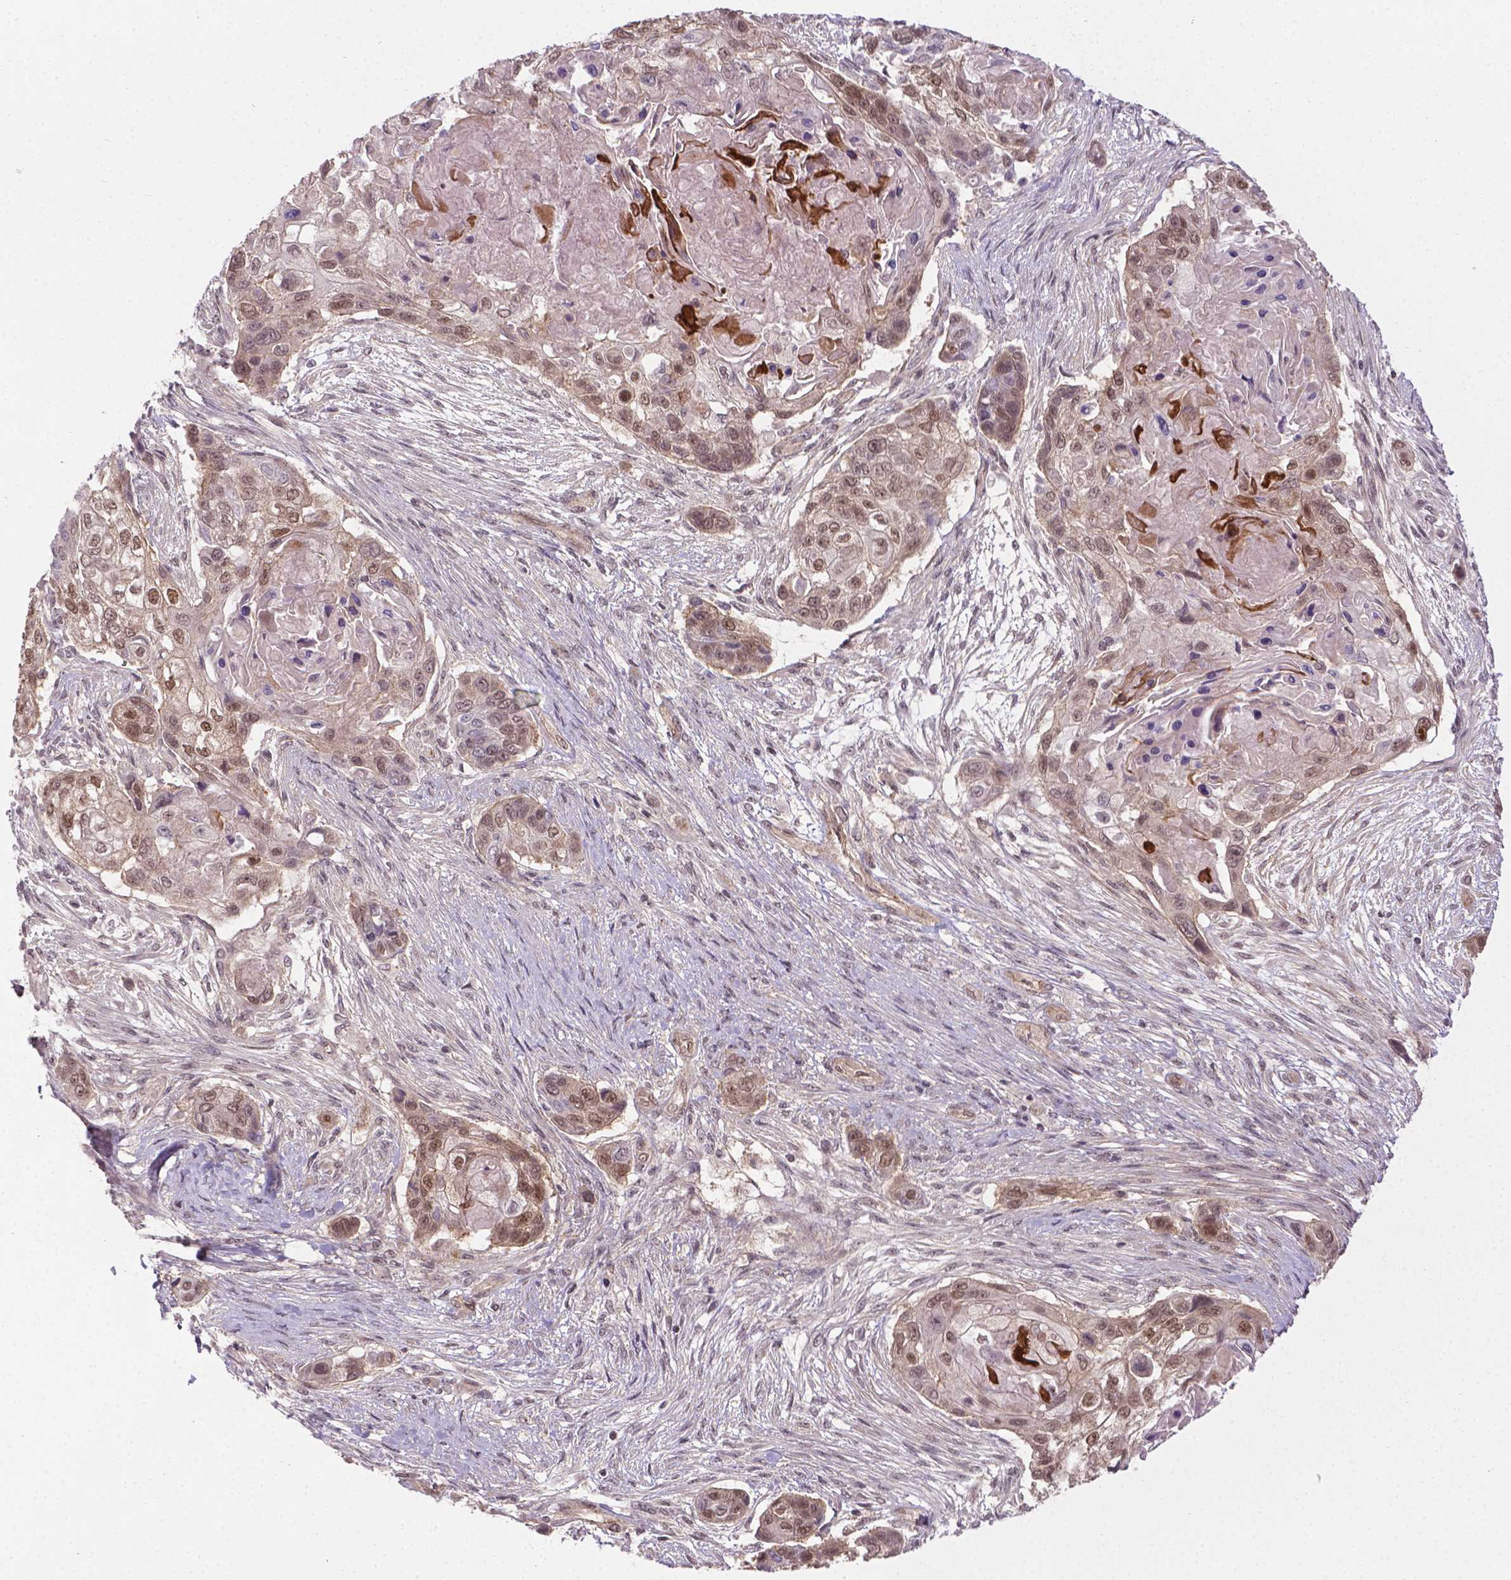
{"staining": {"intensity": "moderate", "quantity": ">75%", "location": "nuclear"}, "tissue": "lung cancer", "cell_type": "Tumor cells", "image_type": "cancer", "snomed": [{"axis": "morphology", "description": "Squamous cell carcinoma, NOS"}, {"axis": "topography", "description": "Lung"}], "caption": "Brown immunohistochemical staining in squamous cell carcinoma (lung) demonstrates moderate nuclear positivity in approximately >75% of tumor cells. The protein is shown in brown color, while the nuclei are stained blue.", "gene": "ANKRD54", "patient": {"sex": "male", "age": 69}}